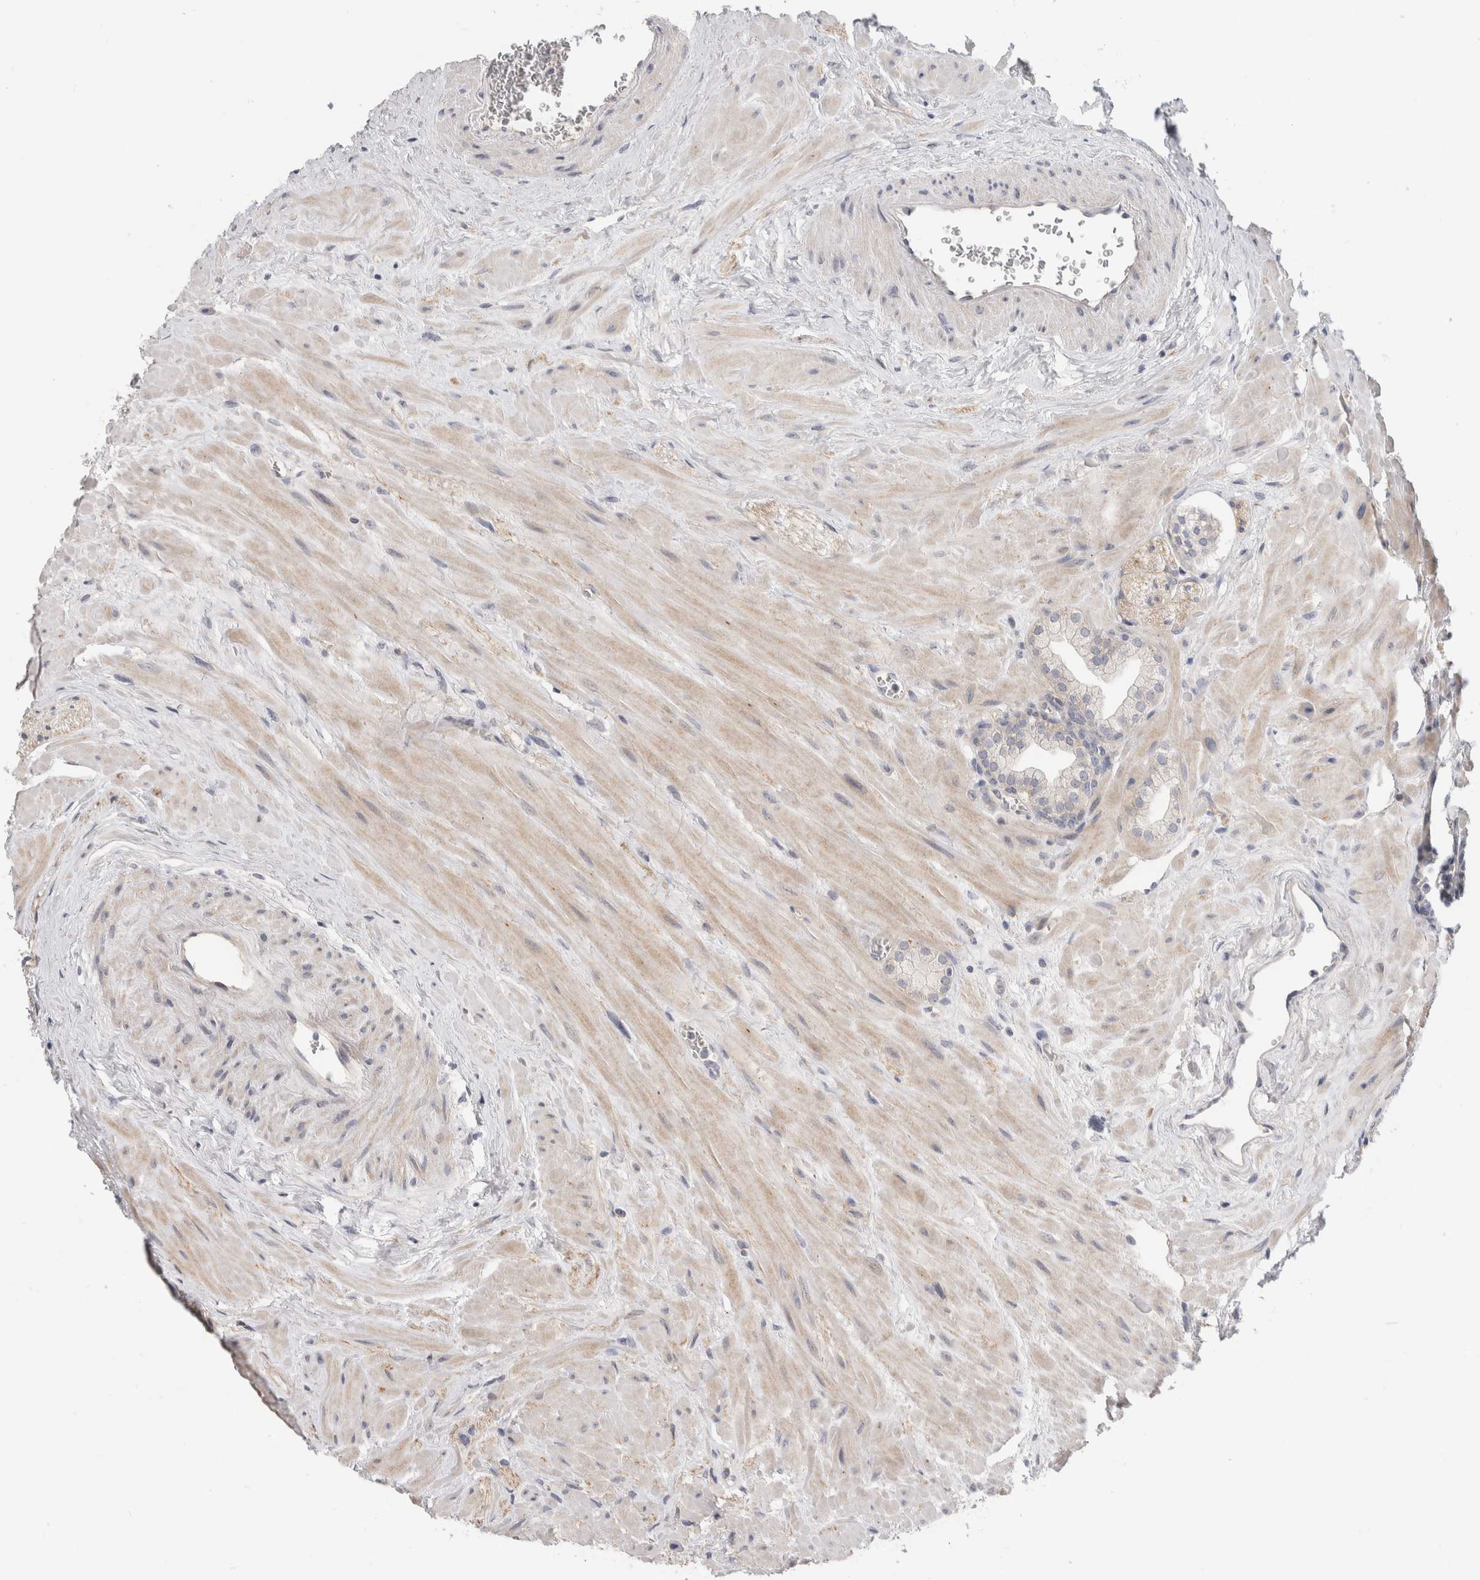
{"staining": {"intensity": "weak", "quantity": "25%-75%", "location": "cytoplasmic/membranous"}, "tissue": "prostate", "cell_type": "Glandular cells", "image_type": "normal", "snomed": [{"axis": "morphology", "description": "Normal tissue, NOS"}, {"axis": "morphology", "description": "Urothelial carcinoma, Low grade"}, {"axis": "topography", "description": "Urinary bladder"}, {"axis": "topography", "description": "Prostate"}], "caption": "IHC micrograph of benign prostate: human prostate stained using immunohistochemistry reveals low levels of weak protein expression localized specifically in the cytoplasmic/membranous of glandular cells, appearing as a cytoplasmic/membranous brown color.", "gene": "AFP", "patient": {"sex": "male", "age": 60}}